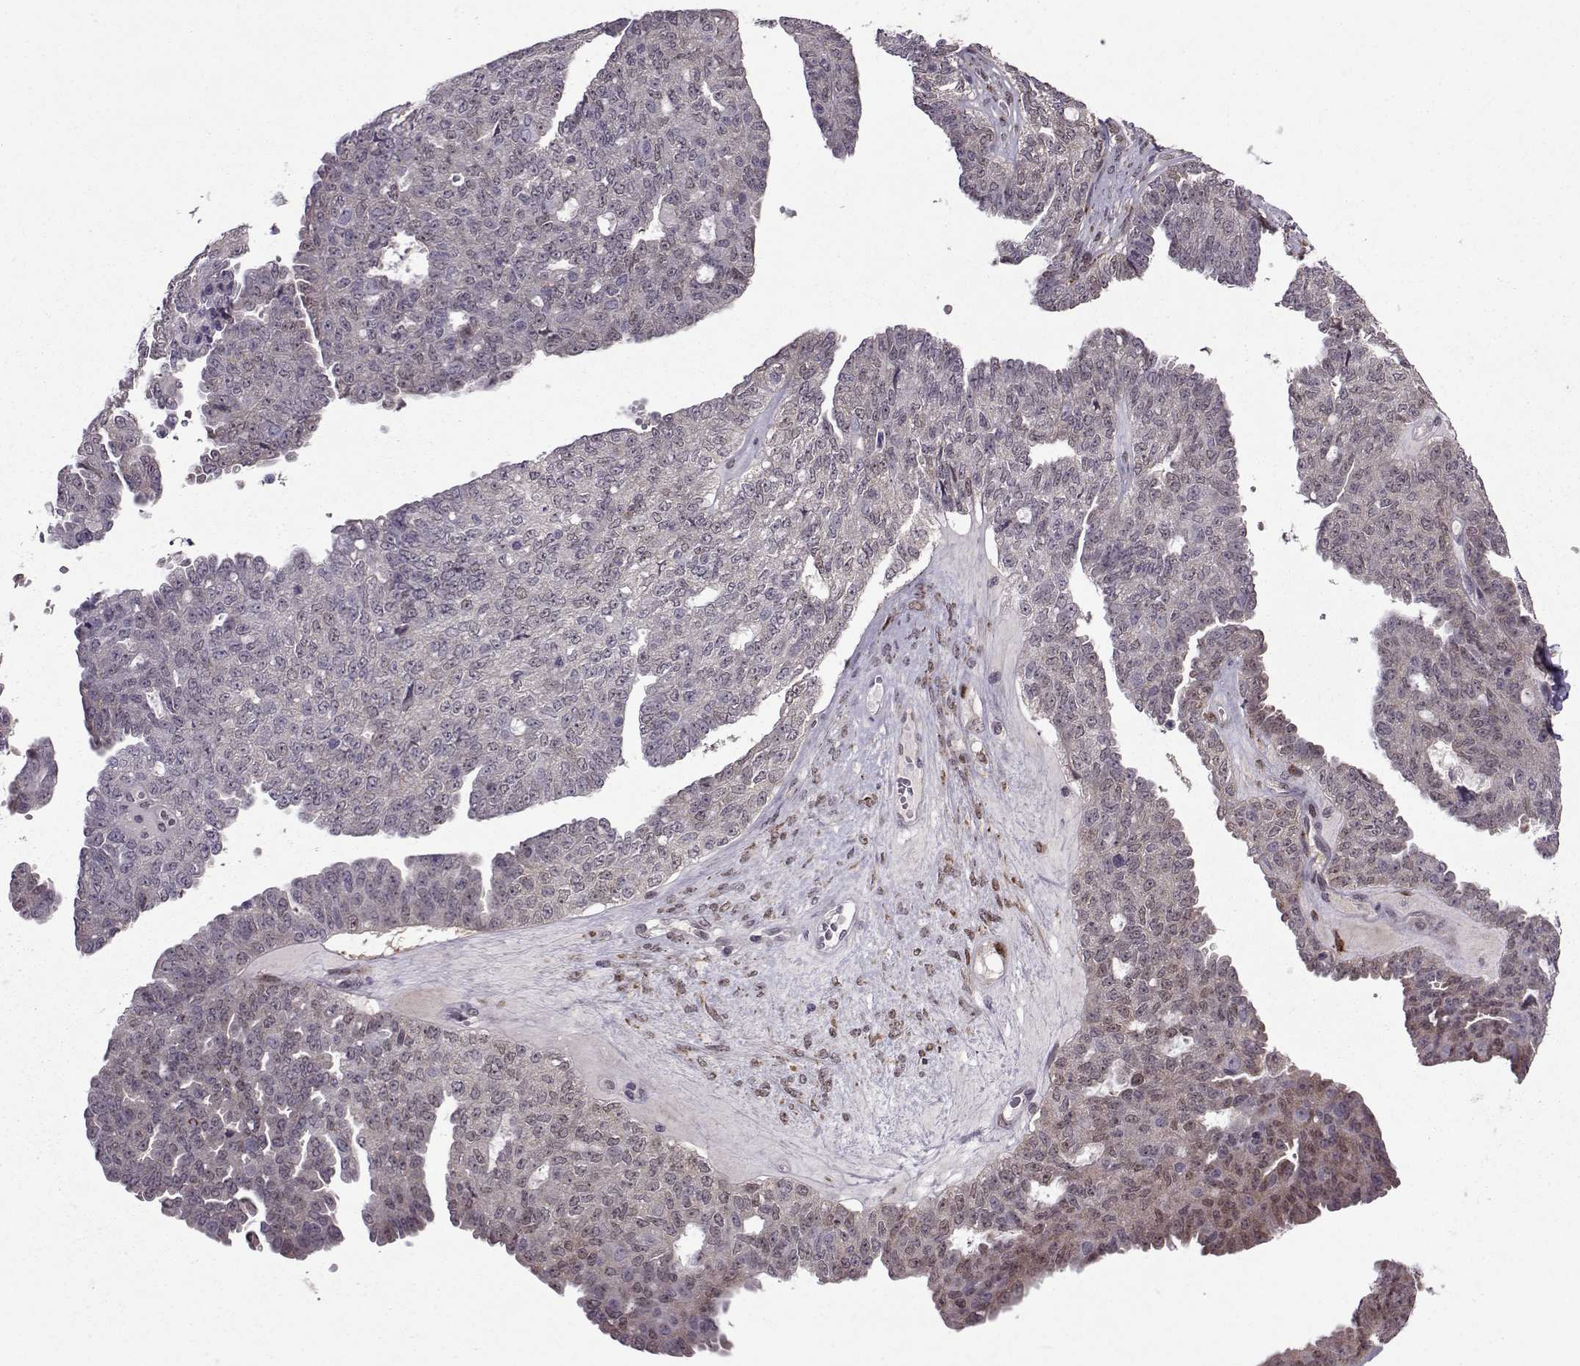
{"staining": {"intensity": "weak", "quantity": "<25%", "location": "cytoplasmic/membranous,nuclear"}, "tissue": "ovarian cancer", "cell_type": "Tumor cells", "image_type": "cancer", "snomed": [{"axis": "morphology", "description": "Cystadenocarcinoma, serous, NOS"}, {"axis": "topography", "description": "Ovary"}], "caption": "The micrograph exhibits no significant staining in tumor cells of ovarian serous cystadenocarcinoma.", "gene": "CDK4", "patient": {"sex": "female", "age": 71}}